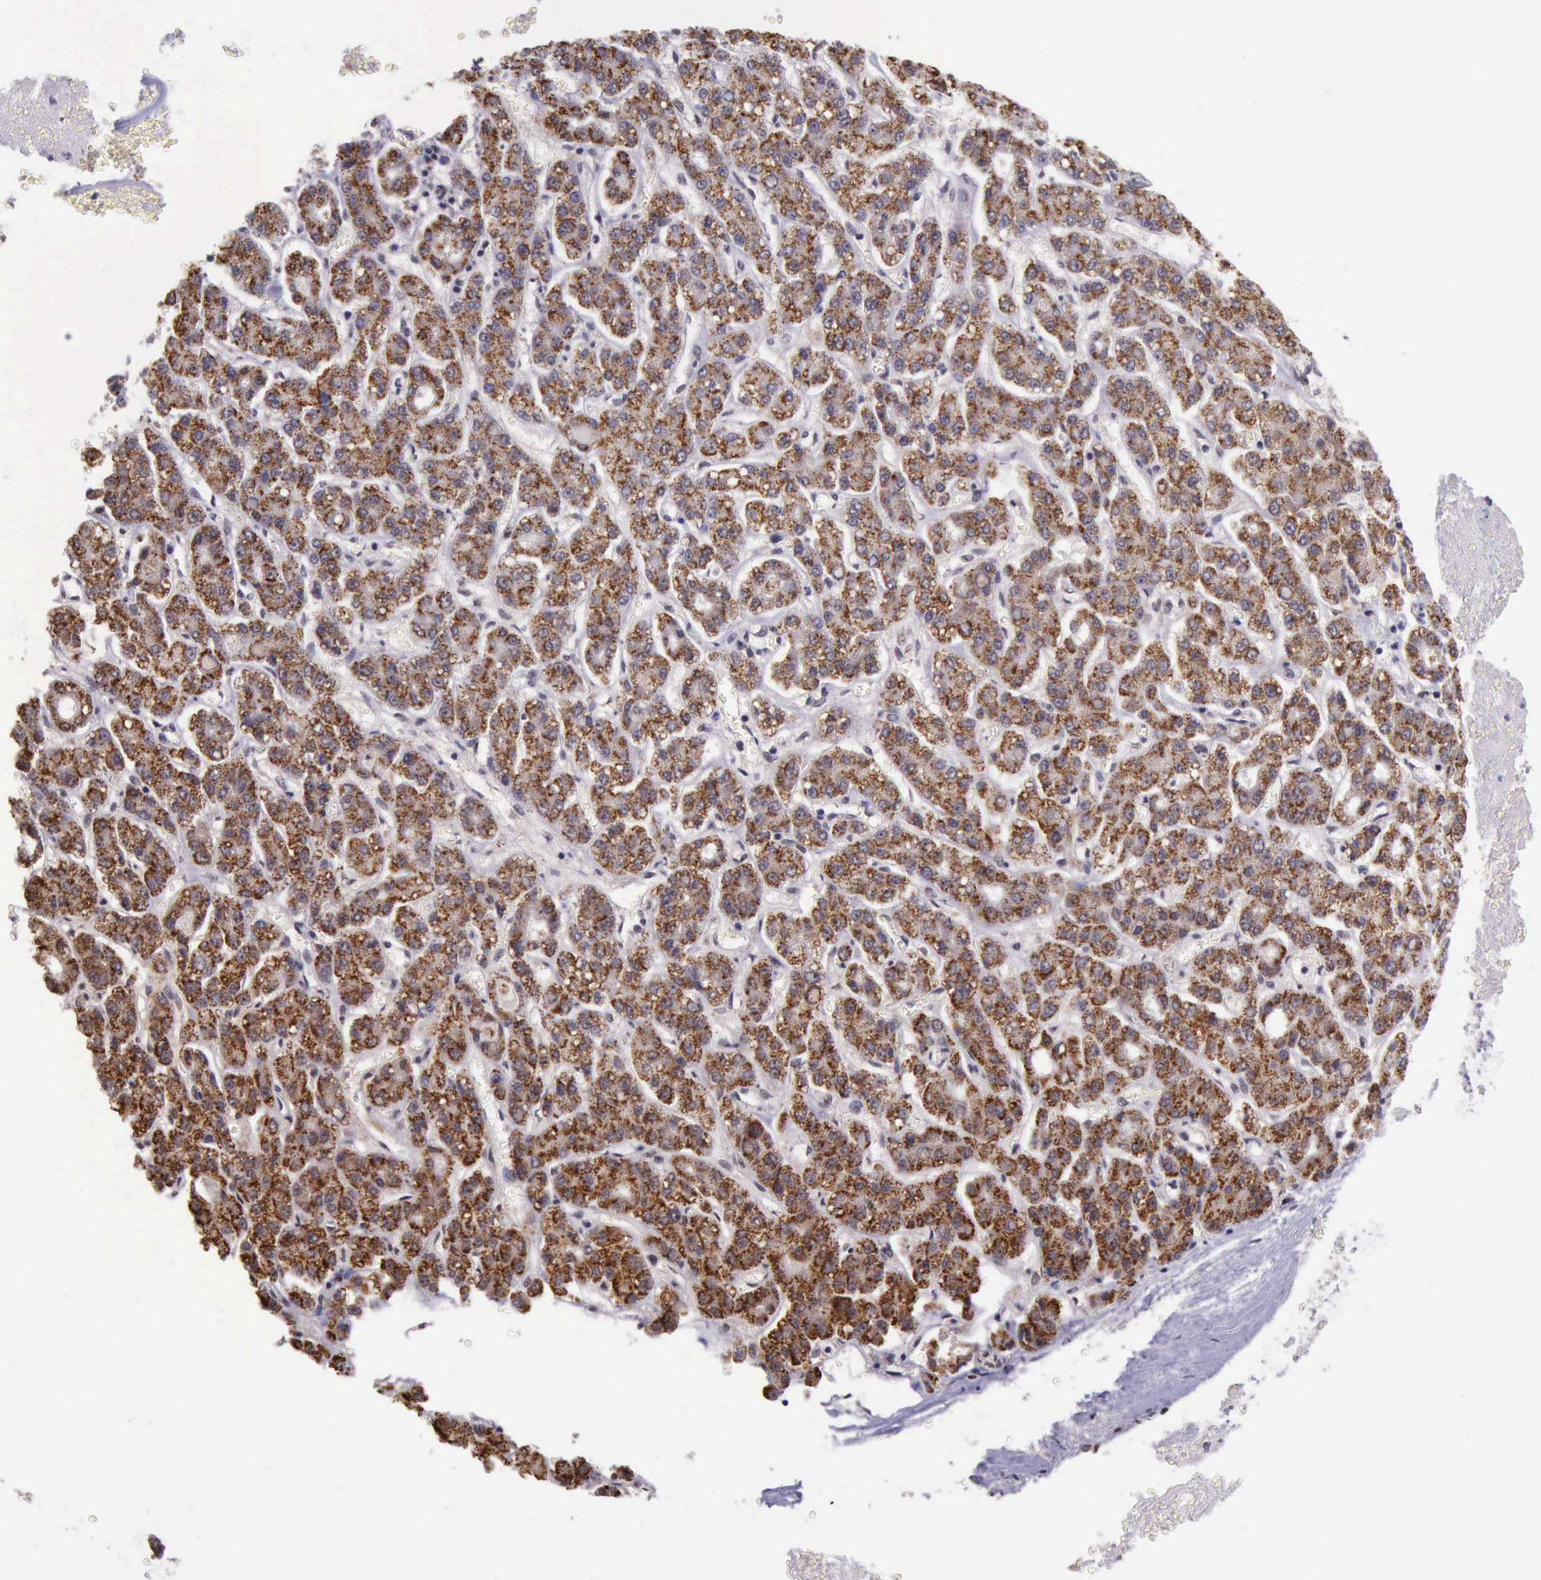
{"staining": {"intensity": "strong", "quantity": ">75%", "location": "cytoplasmic/membranous"}, "tissue": "liver cancer", "cell_type": "Tumor cells", "image_type": "cancer", "snomed": [{"axis": "morphology", "description": "Carcinoma, Hepatocellular, NOS"}, {"axis": "topography", "description": "Liver"}], "caption": "Approximately >75% of tumor cells in human hepatocellular carcinoma (liver) exhibit strong cytoplasmic/membranous protein expression as visualized by brown immunohistochemical staining.", "gene": "PRPF39", "patient": {"sex": "male", "age": 69}}